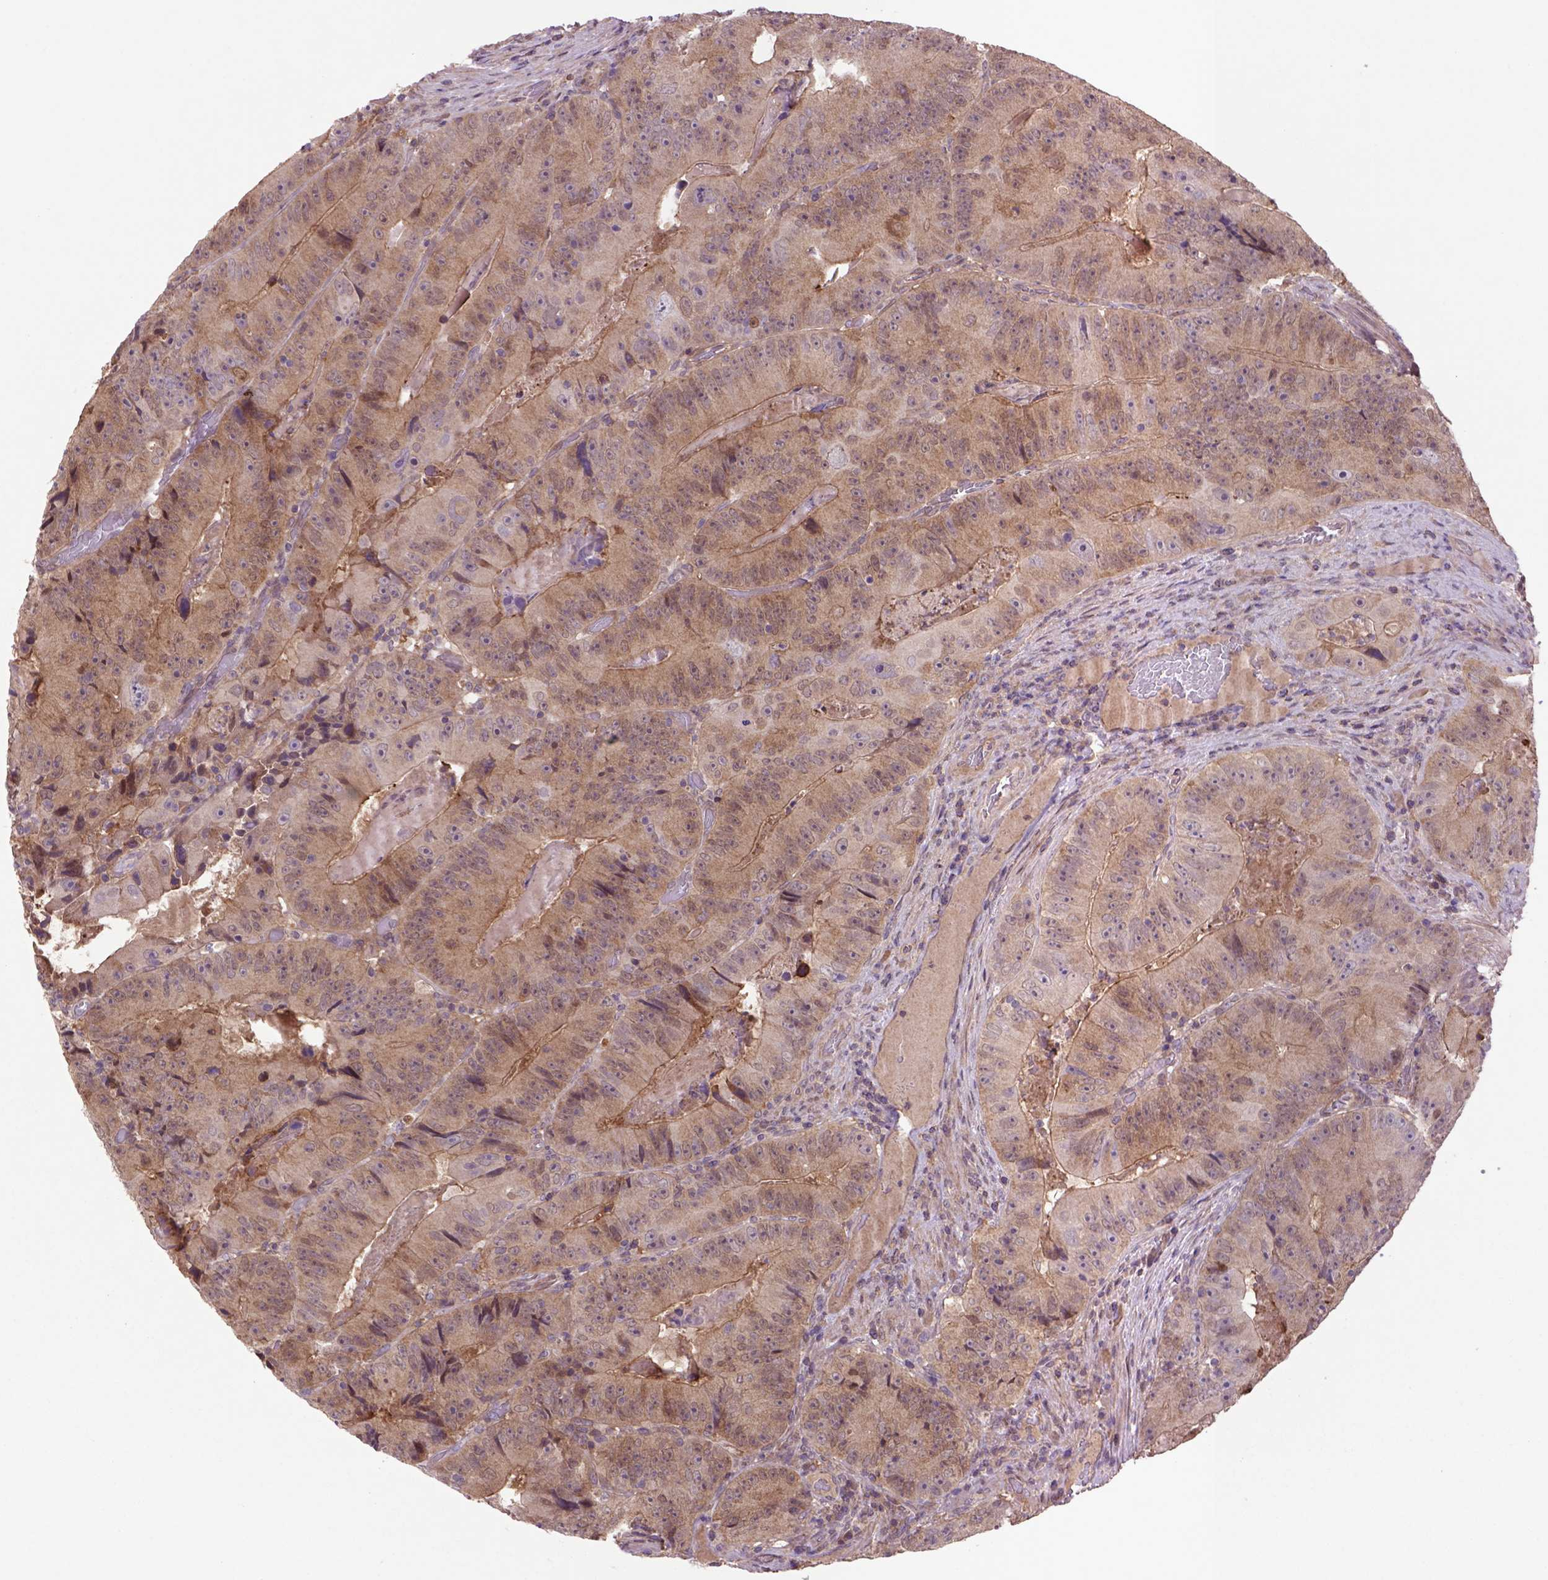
{"staining": {"intensity": "moderate", "quantity": ">75%", "location": "cytoplasmic/membranous"}, "tissue": "colorectal cancer", "cell_type": "Tumor cells", "image_type": "cancer", "snomed": [{"axis": "morphology", "description": "Adenocarcinoma, NOS"}, {"axis": "topography", "description": "Colon"}], "caption": "Adenocarcinoma (colorectal) tissue shows moderate cytoplasmic/membranous positivity in approximately >75% of tumor cells", "gene": "HSPBP1", "patient": {"sex": "female", "age": 86}}